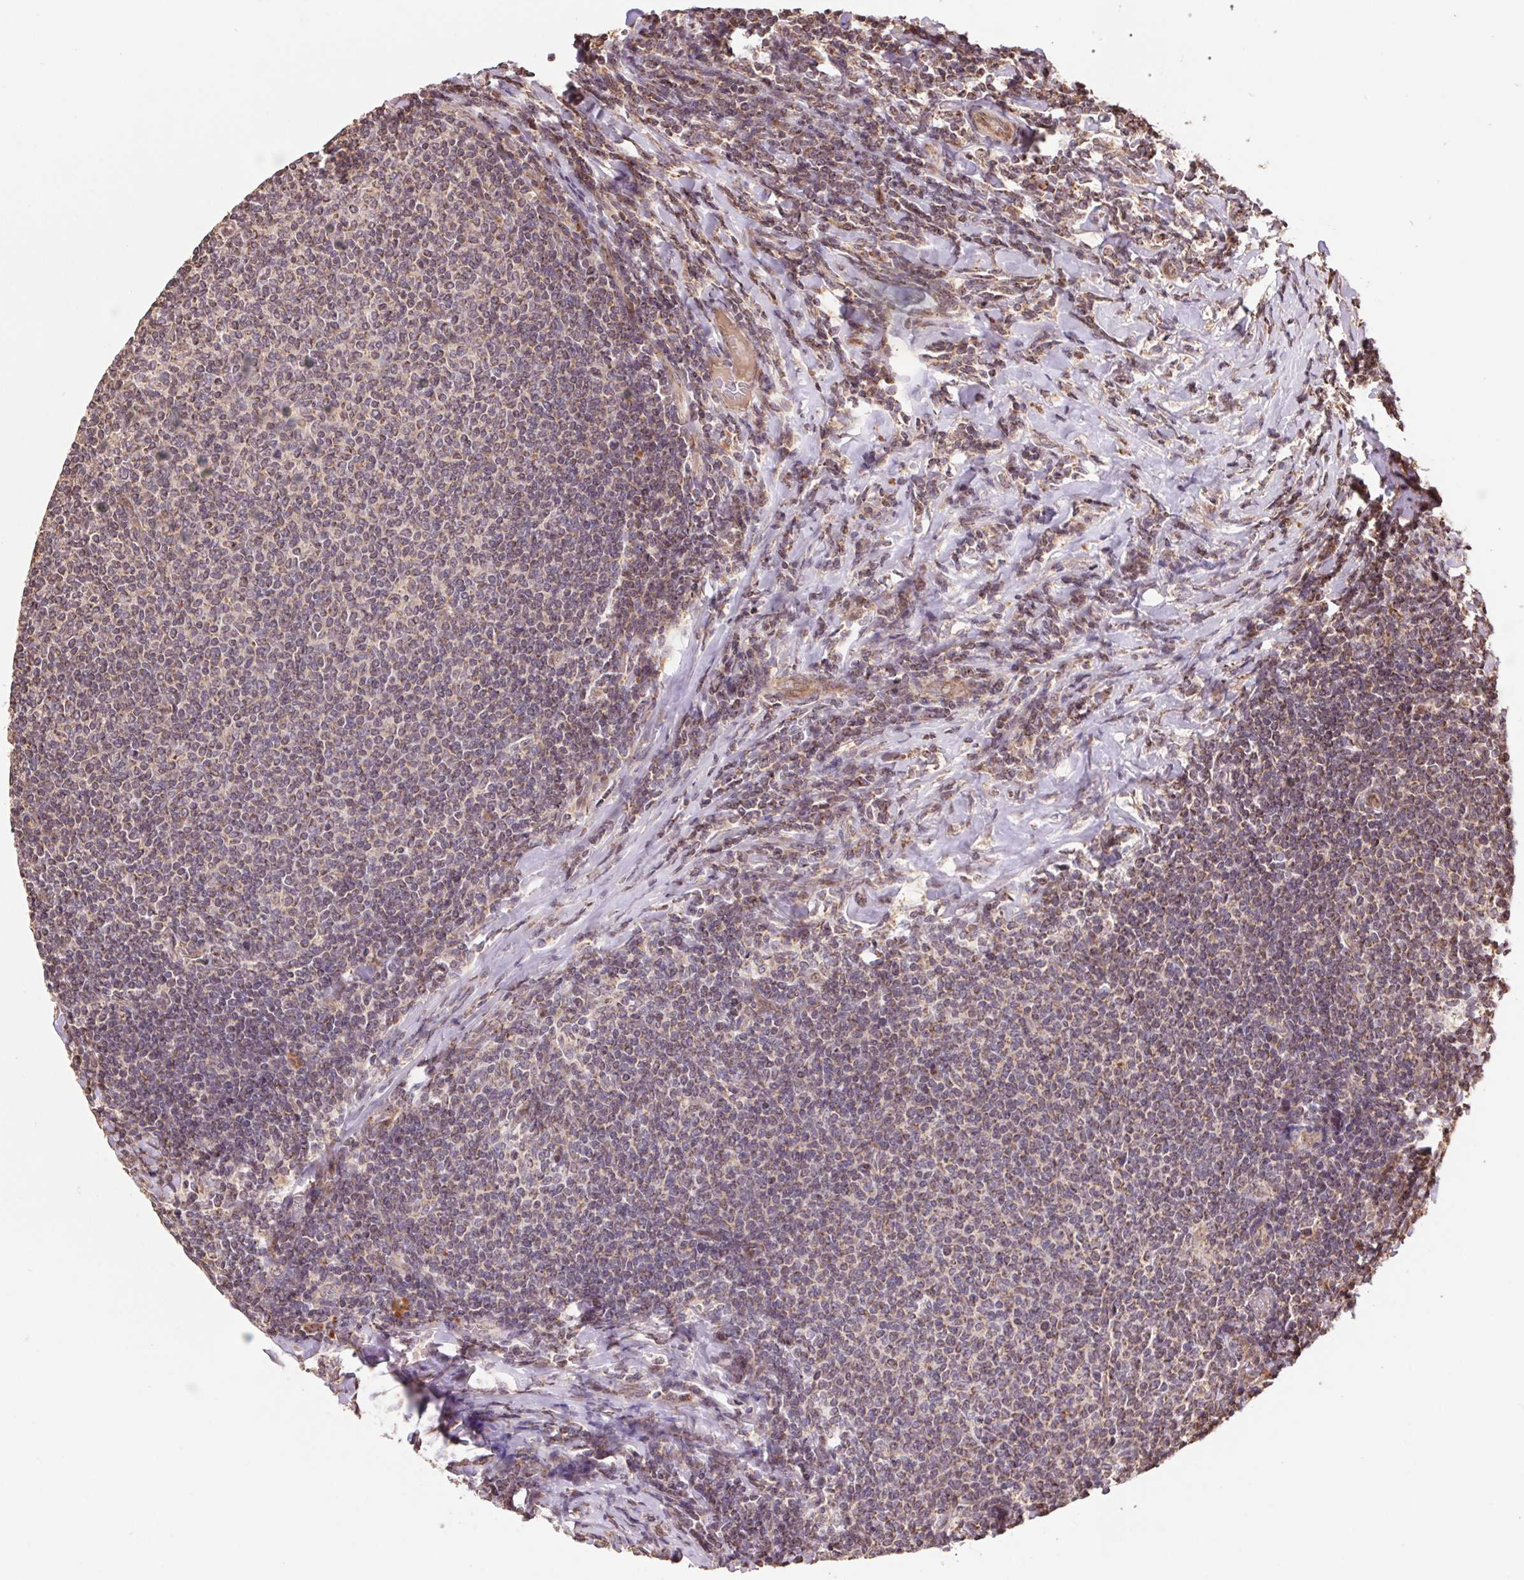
{"staining": {"intensity": "weak", "quantity": "25%-75%", "location": "cytoplasmic/membranous"}, "tissue": "lymphoma", "cell_type": "Tumor cells", "image_type": "cancer", "snomed": [{"axis": "morphology", "description": "Malignant lymphoma, non-Hodgkin's type, Low grade"}, {"axis": "topography", "description": "Lymph node"}], "caption": "Low-grade malignant lymphoma, non-Hodgkin's type stained with IHC exhibits weak cytoplasmic/membranous positivity in about 25%-75% of tumor cells. (Brightfield microscopy of DAB IHC at high magnification).", "gene": "PDHA1", "patient": {"sex": "male", "age": 52}}